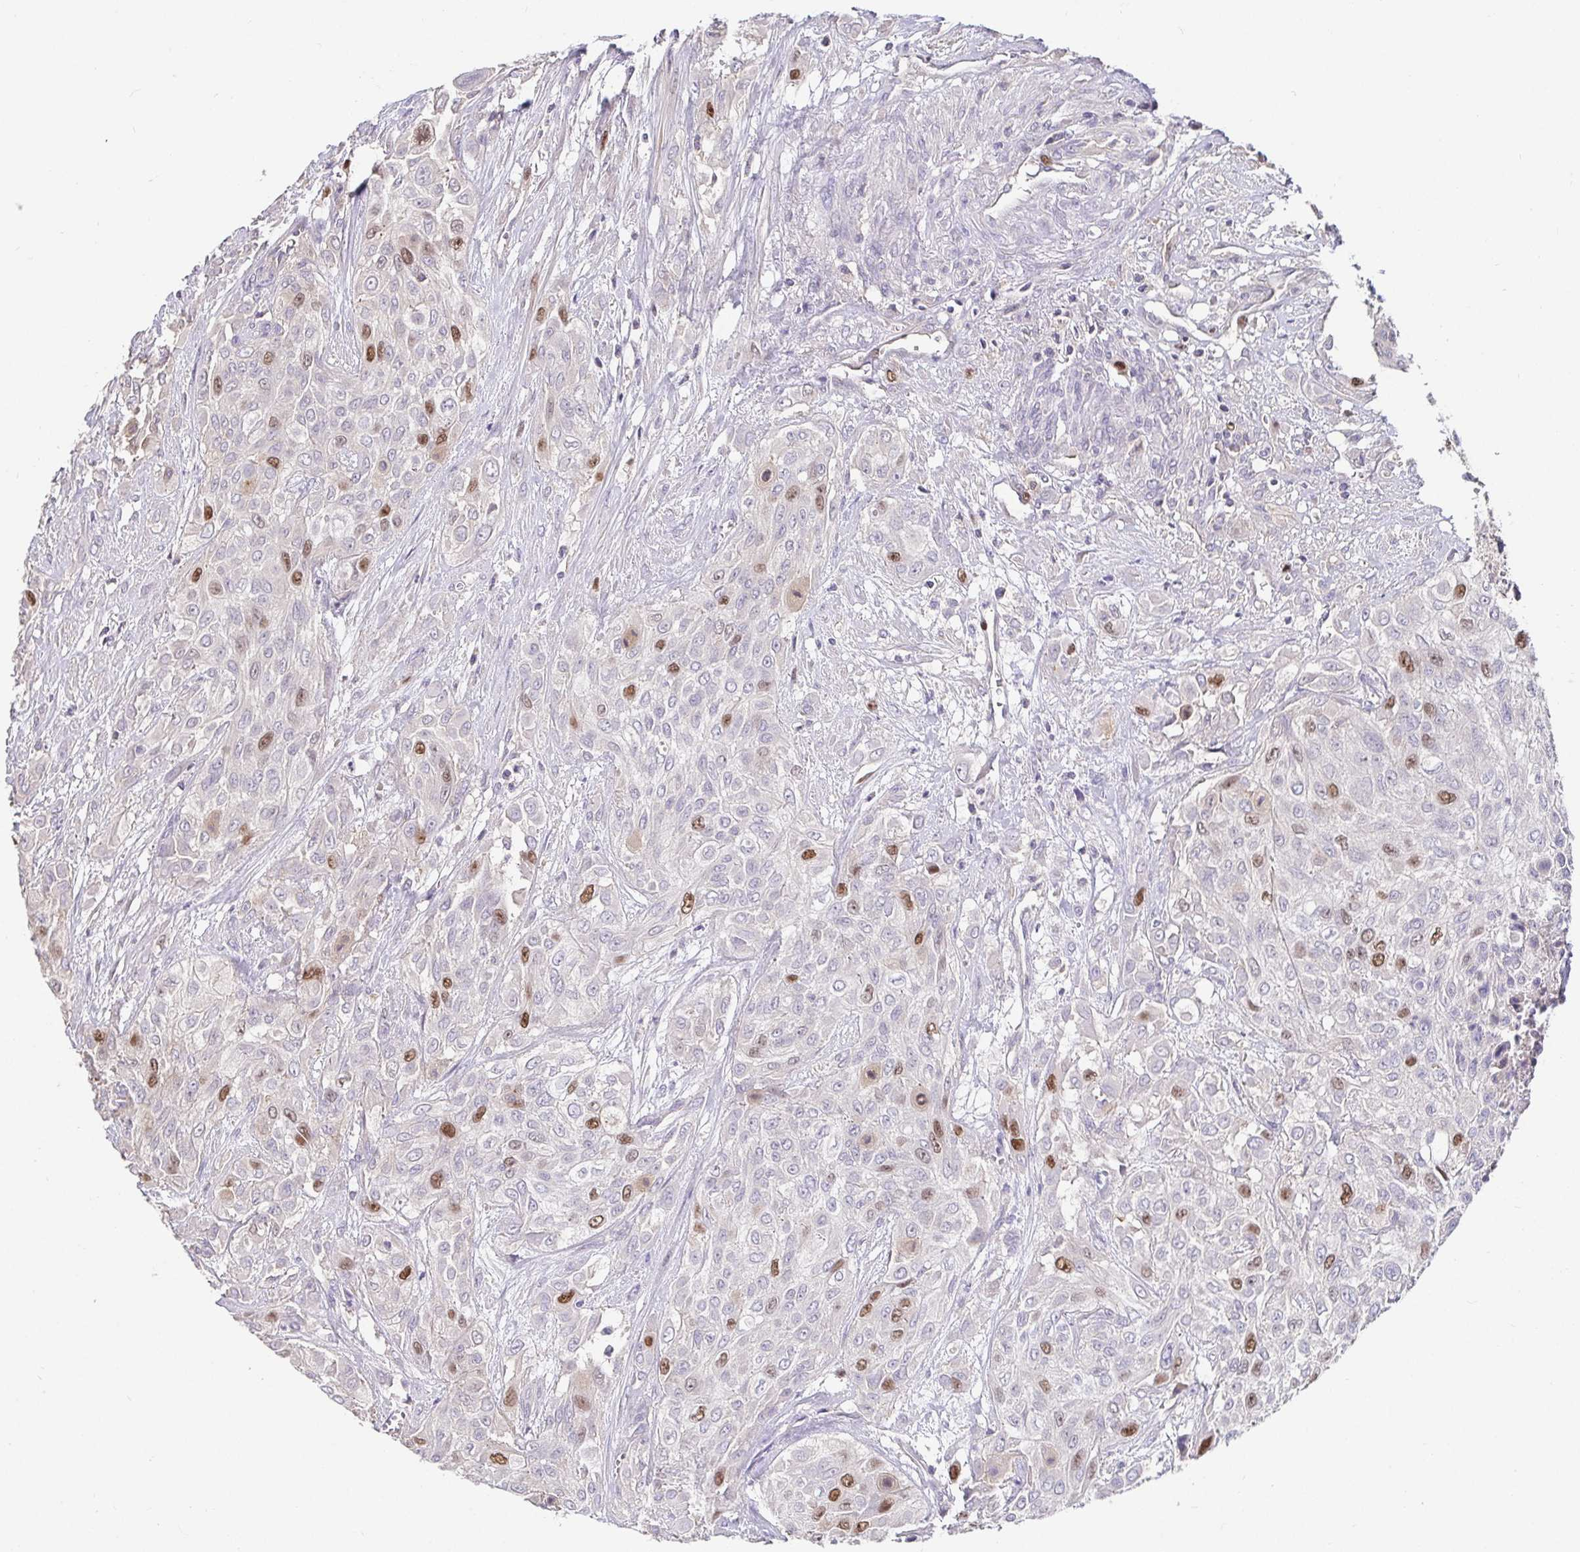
{"staining": {"intensity": "moderate", "quantity": "<25%", "location": "nuclear"}, "tissue": "urothelial cancer", "cell_type": "Tumor cells", "image_type": "cancer", "snomed": [{"axis": "morphology", "description": "Urothelial carcinoma, High grade"}, {"axis": "topography", "description": "Urinary bladder"}], "caption": "Urothelial carcinoma (high-grade) stained with a brown dye displays moderate nuclear positive positivity in approximately <25% of tumor cells.", "gene": "ANLN", "patient": {"sex": "male", "age": 57}}